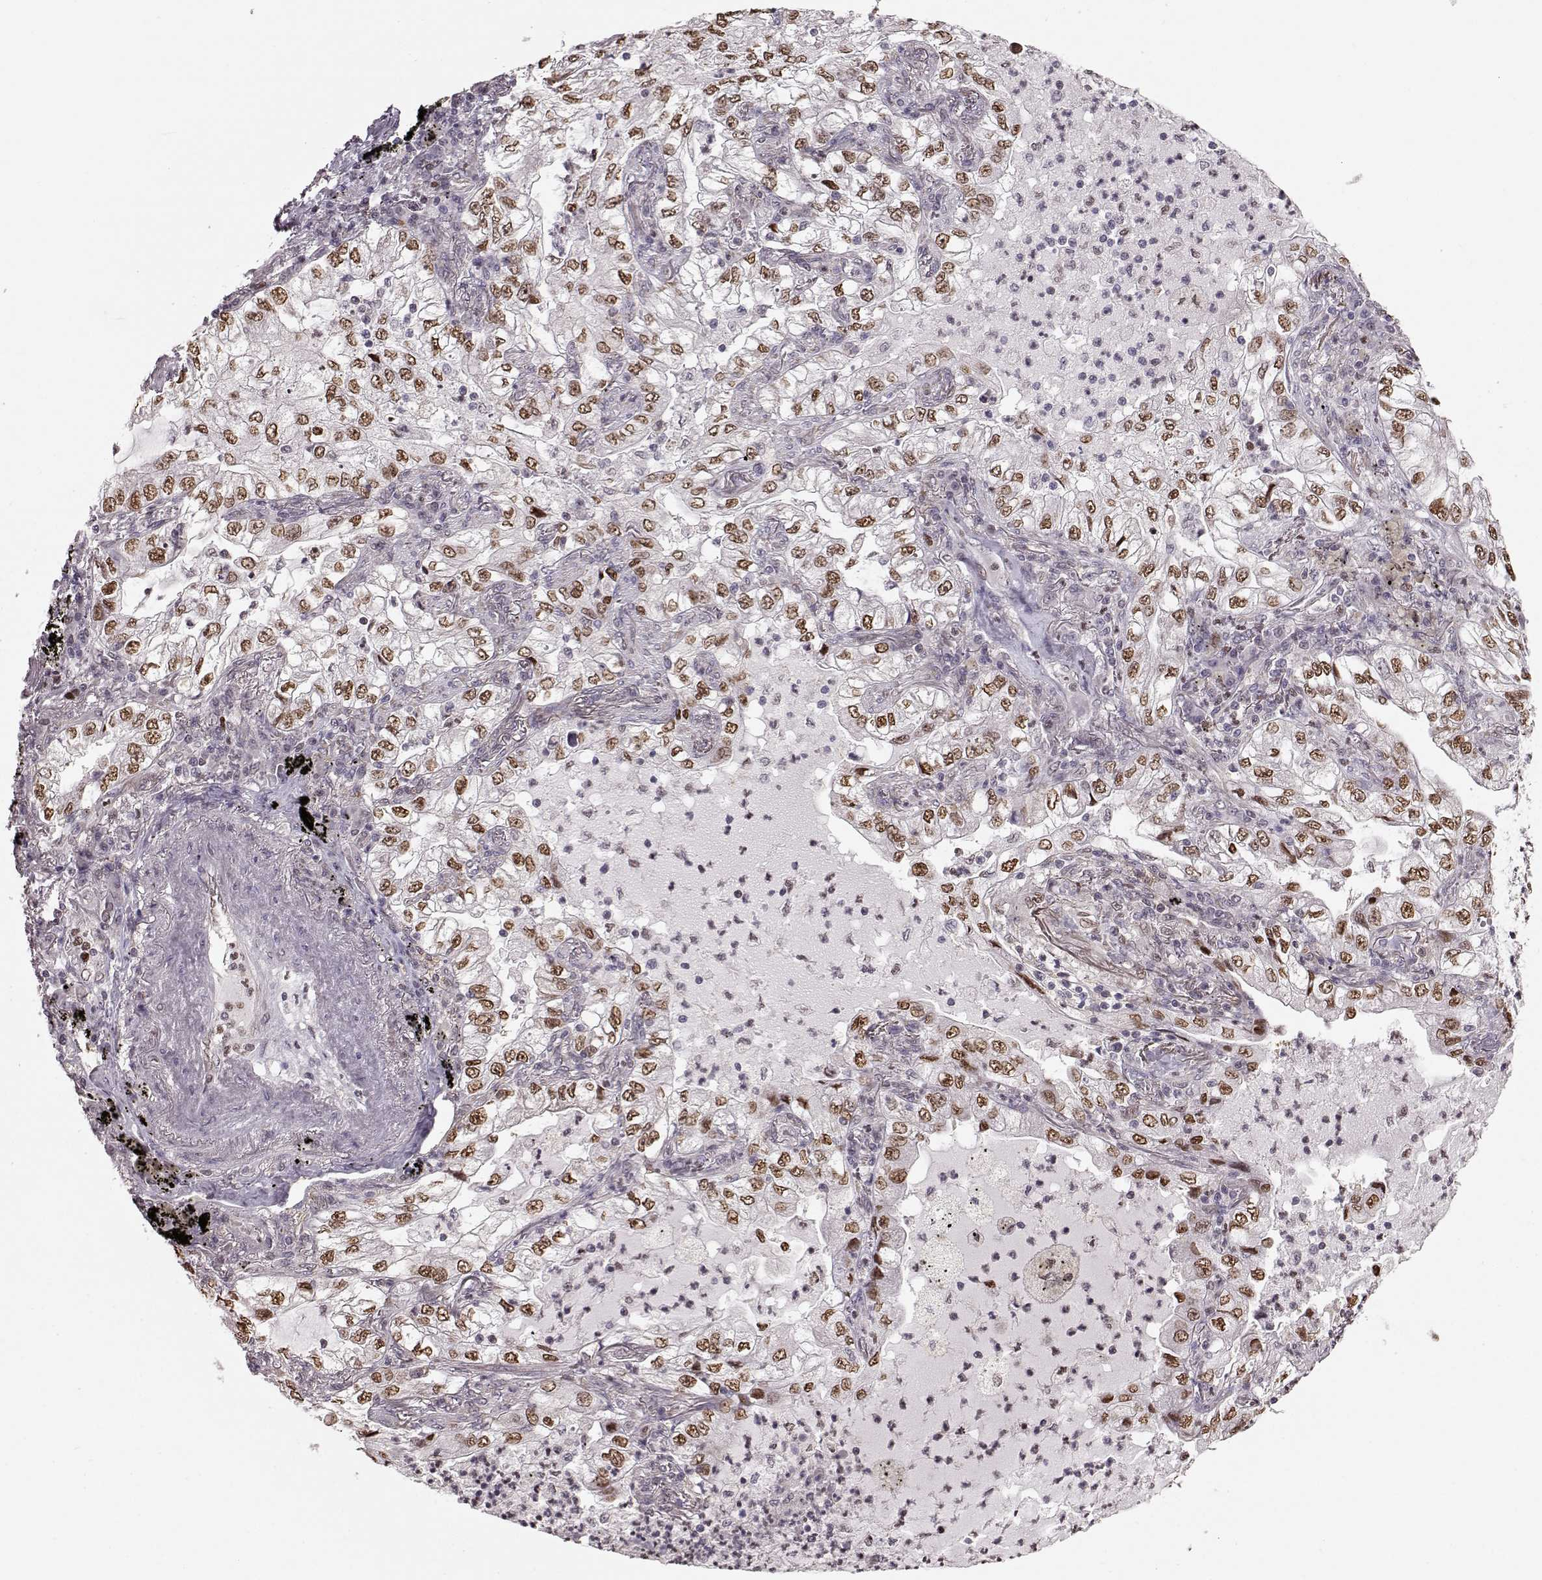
{"staining": {"intensity": "moderate", "quantity": ">75%", "location": "nuclear"}, "tissue": "lung cancer", "cell_type": "Tumor cells", "image_type": "cancer", "snomed": [{"axis": "morphology", "description": "Adenocarcinoma, NOS"}, {"axis": "topography", "description": "Lung"}], "caption": "Lung cancer stained for a protein demonstrates moderate nuclear positivity in tumor cells. Immunohistochemistry (ihc) stains the protein in brown and the nuclei are stained blue.", "gene": "KLF6", "patient": {"sex": "female", "age": 73}}